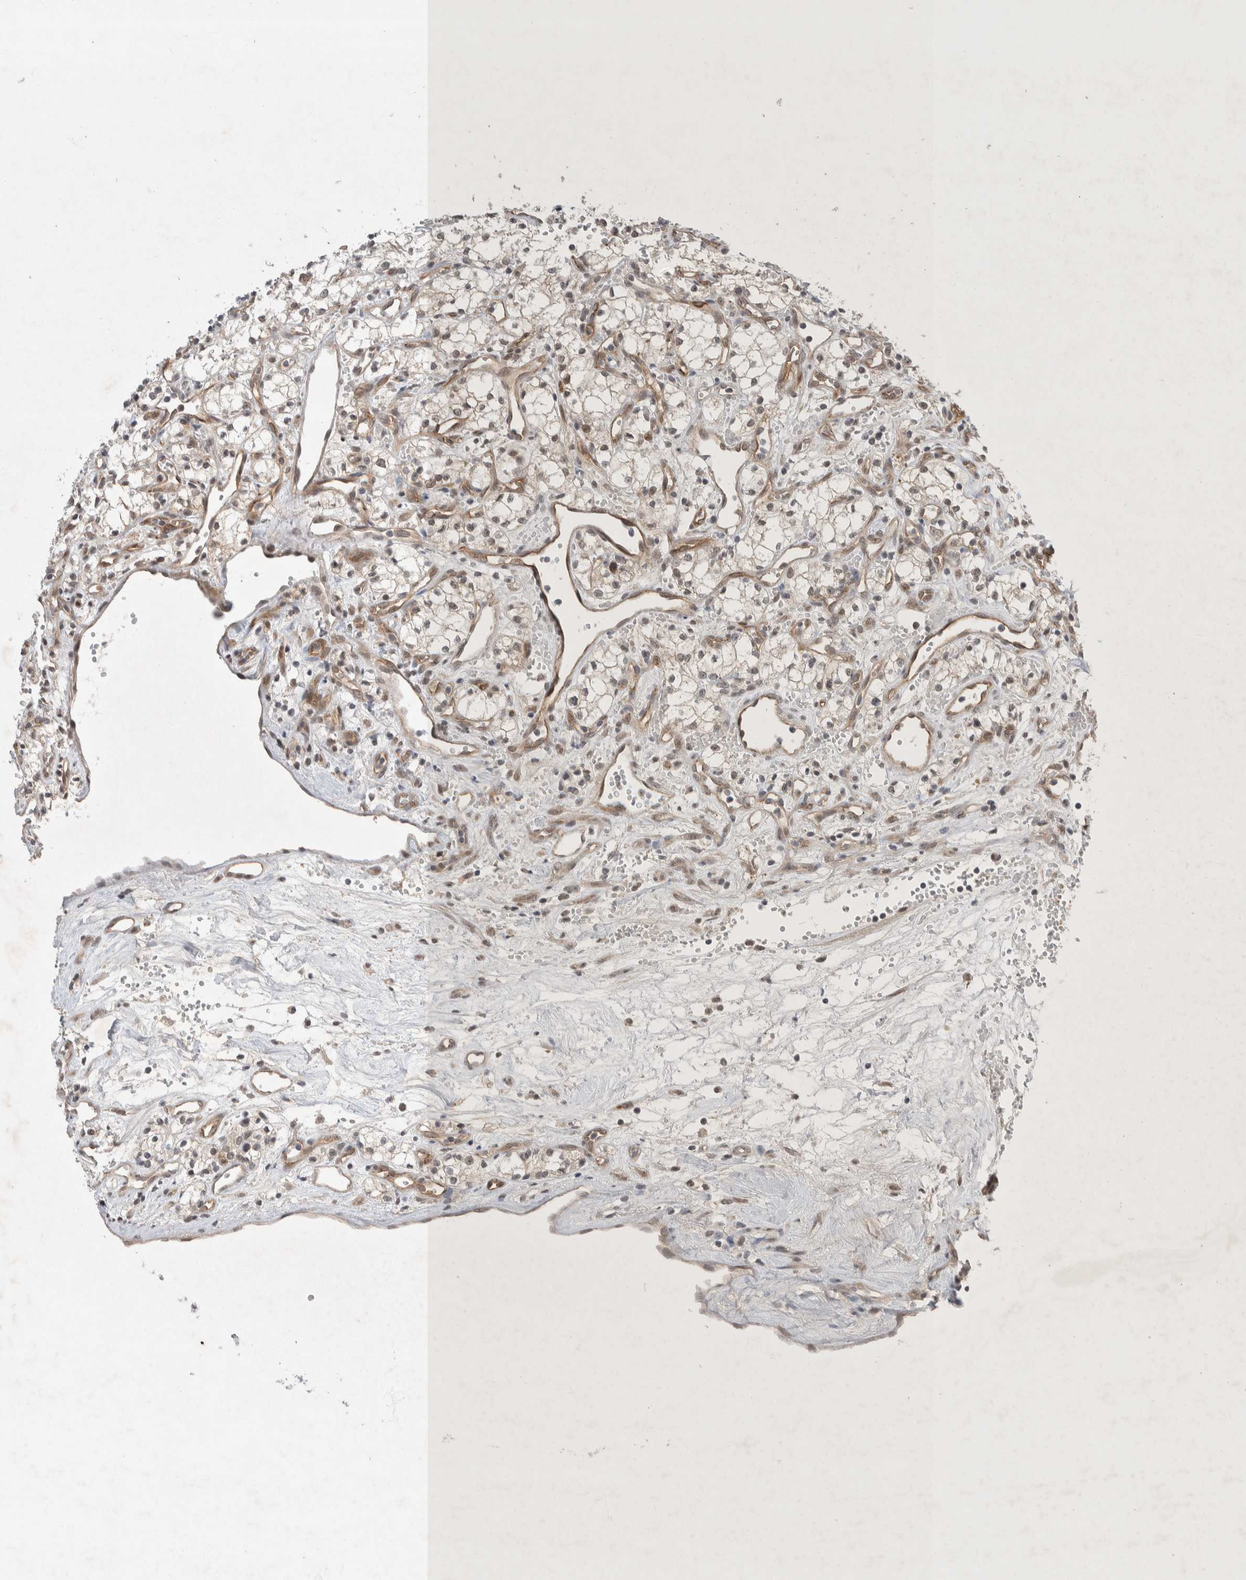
{"staining": {"intensity": "weak", "quantity": "<25%", "location": "nuclear"}, "tissue": "renal cancer", "cell_type": "Tumor cells", "image_type": "cancer", "snomed": [{"axis": "morphology", "description": "Adenocarcinoma, NOS"}, {"axis": "topography", "description": "Kidney"}], "caption": "Immunohistochemistry photomicrograph of human renal cancer stained for a protein (brown), which exhibits no staining in tumor cells. (DAB immunohistochemistry visualized using brightfield microscopy, high magnification).", "gene": "ZNF704", "patient": {"sex": "male", "age": 59}}